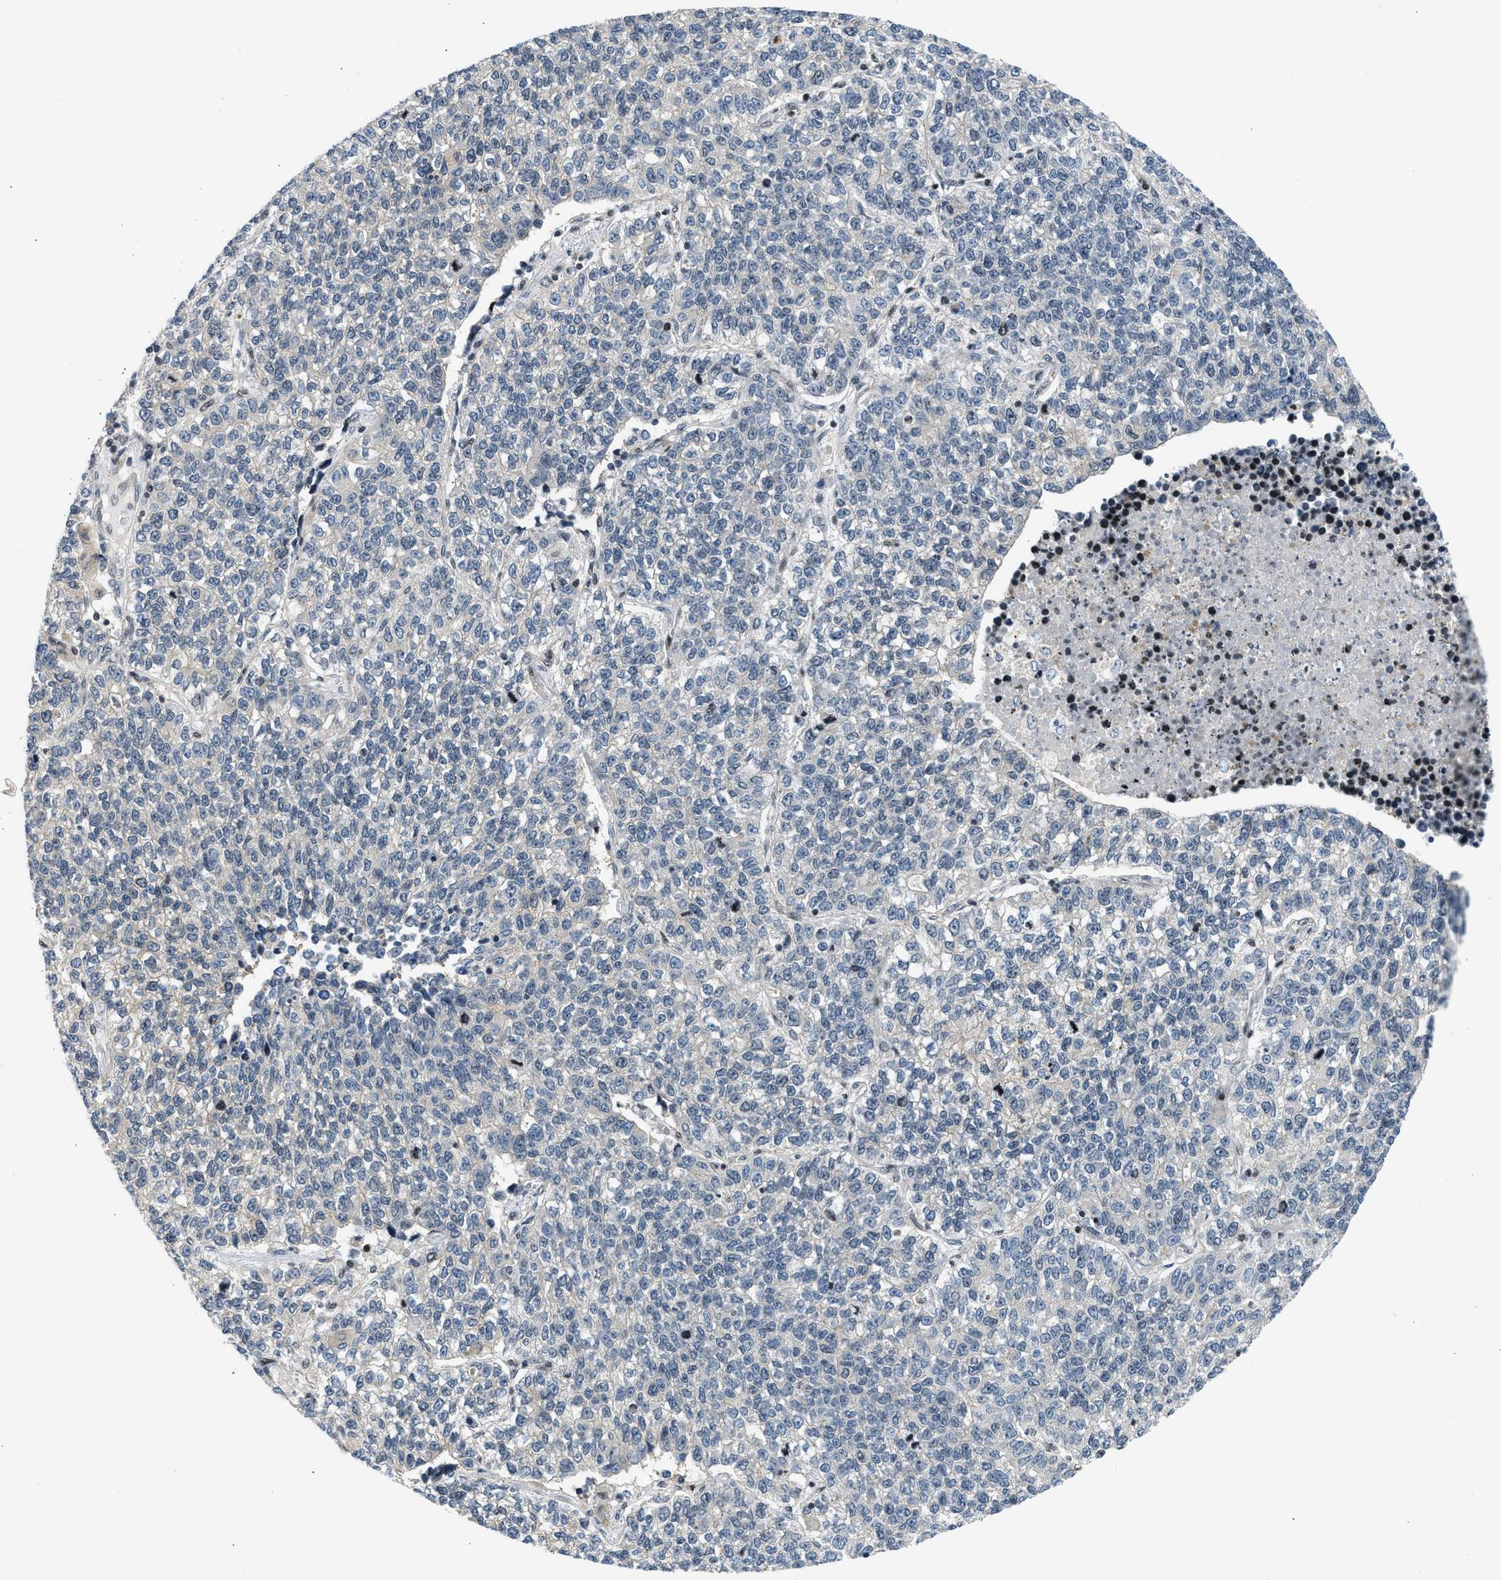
{"staining": {"intensity": "negative", "quantity": "none", "location": "none"}, "tissue": "lung cancer", "cell_type": "Tumor cells", "image_type": "cancer", "snomed": [{"axis": "morphology", "description": "Adenocarcinoma, NOS"}, {"axis": "topography", "description": "Lung"}], "caption": "Human lung cancer stained for a protein using IHC reveals no positivity in tumor cells.", "gene": "OLIG3", "patient": {"sex": "male", "age": 49}}